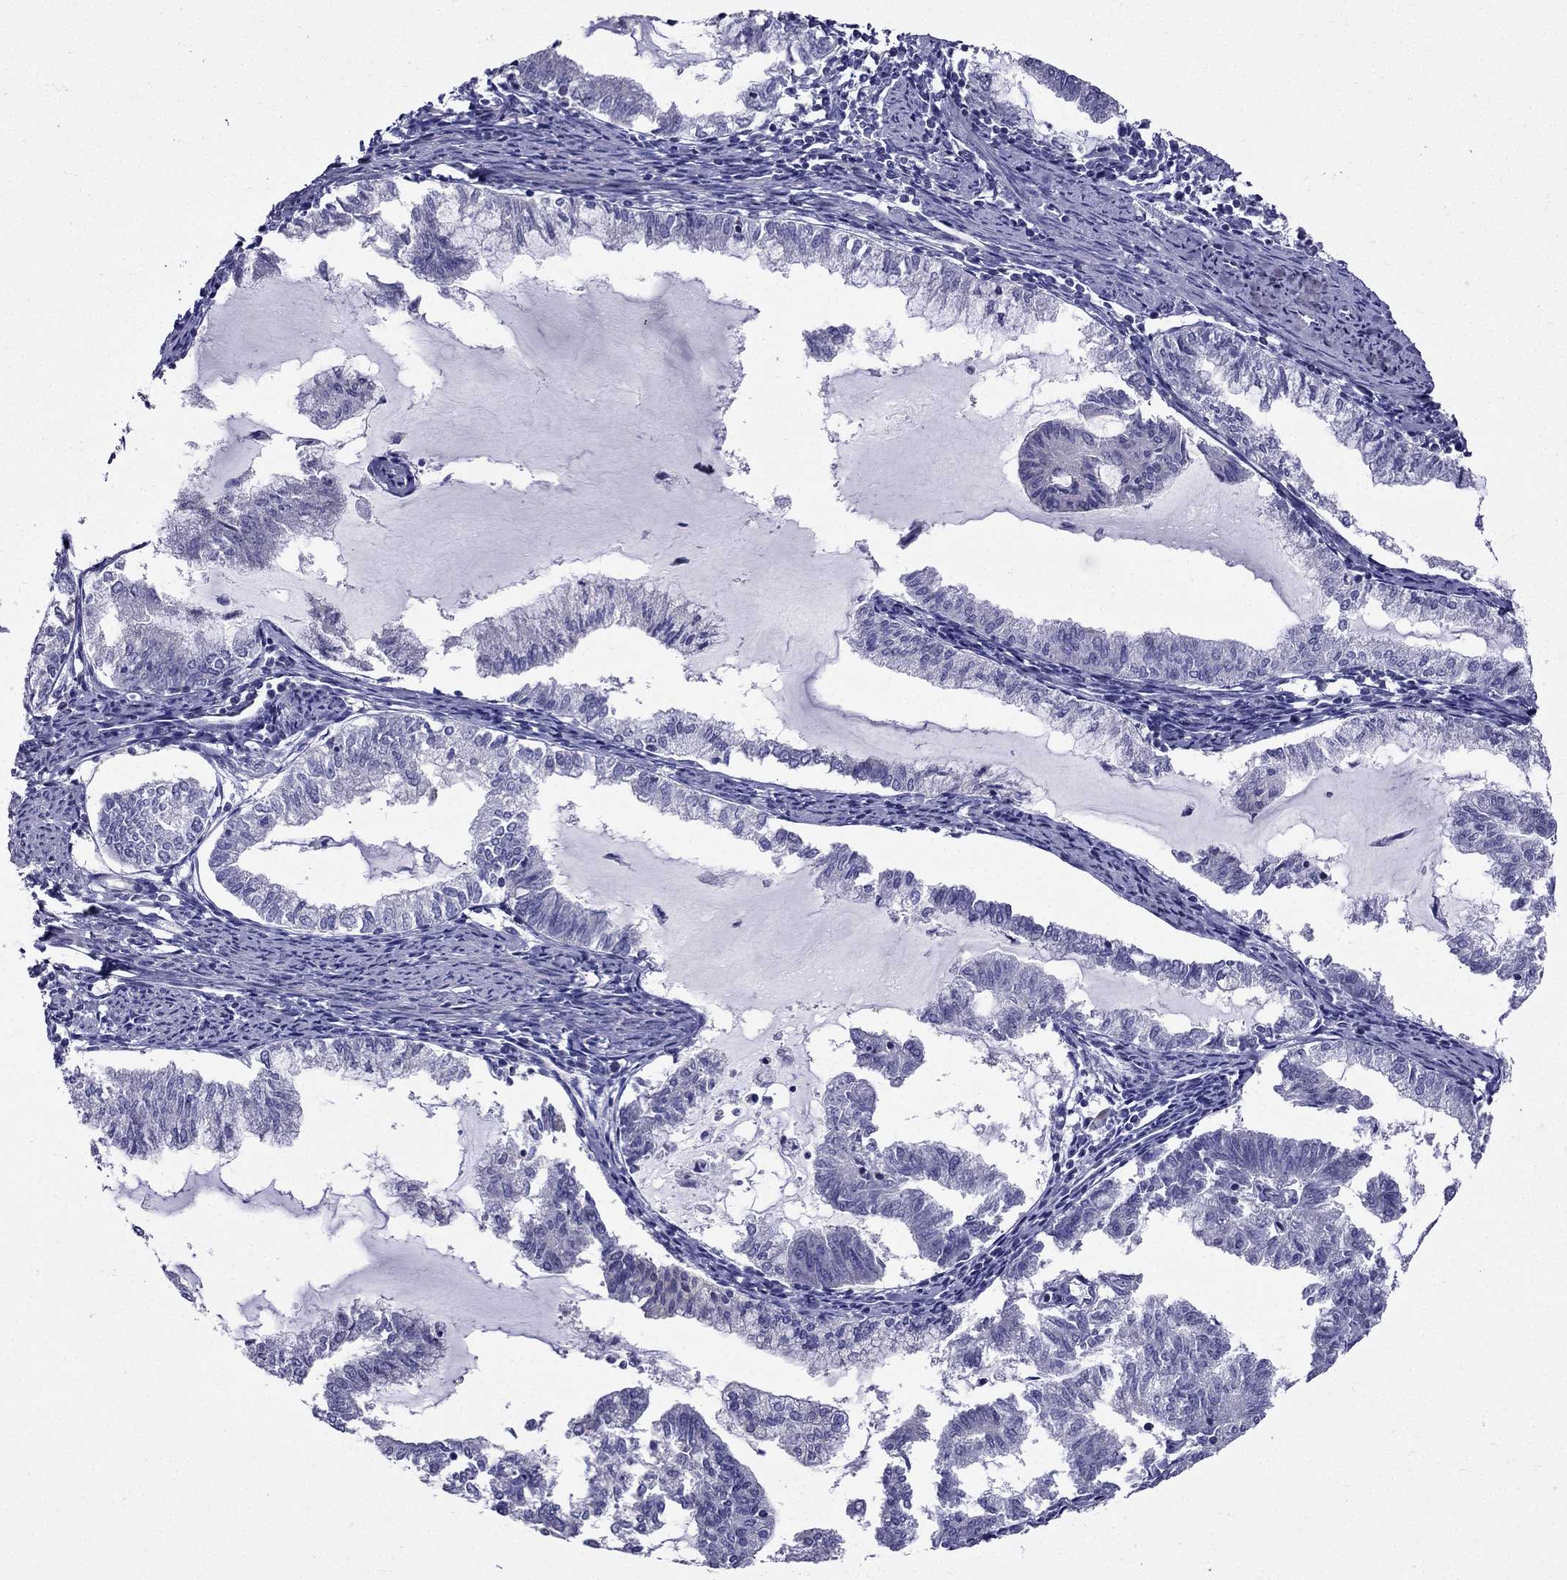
{"staining": {"intensity": "negative", "quantity": "none", "location": "none"}, "tissue": "endometrial cancer", "cell_type": "Tumor cells", "image_type": "cancer", "snomed": [{"axis": "morphology", "description": "Adenocarcinoma, NOS"}, {"axis": "topography", "description": "Endometrium"}], "caption": "Immunohistochemistry photomicrograph of human endometrial cancer (adenocarcinoma) stained for a protein (brown), which shows no expression in tumor cells.", "gene": "AAK1", "patient": {"sex": "female", "age": 79}}